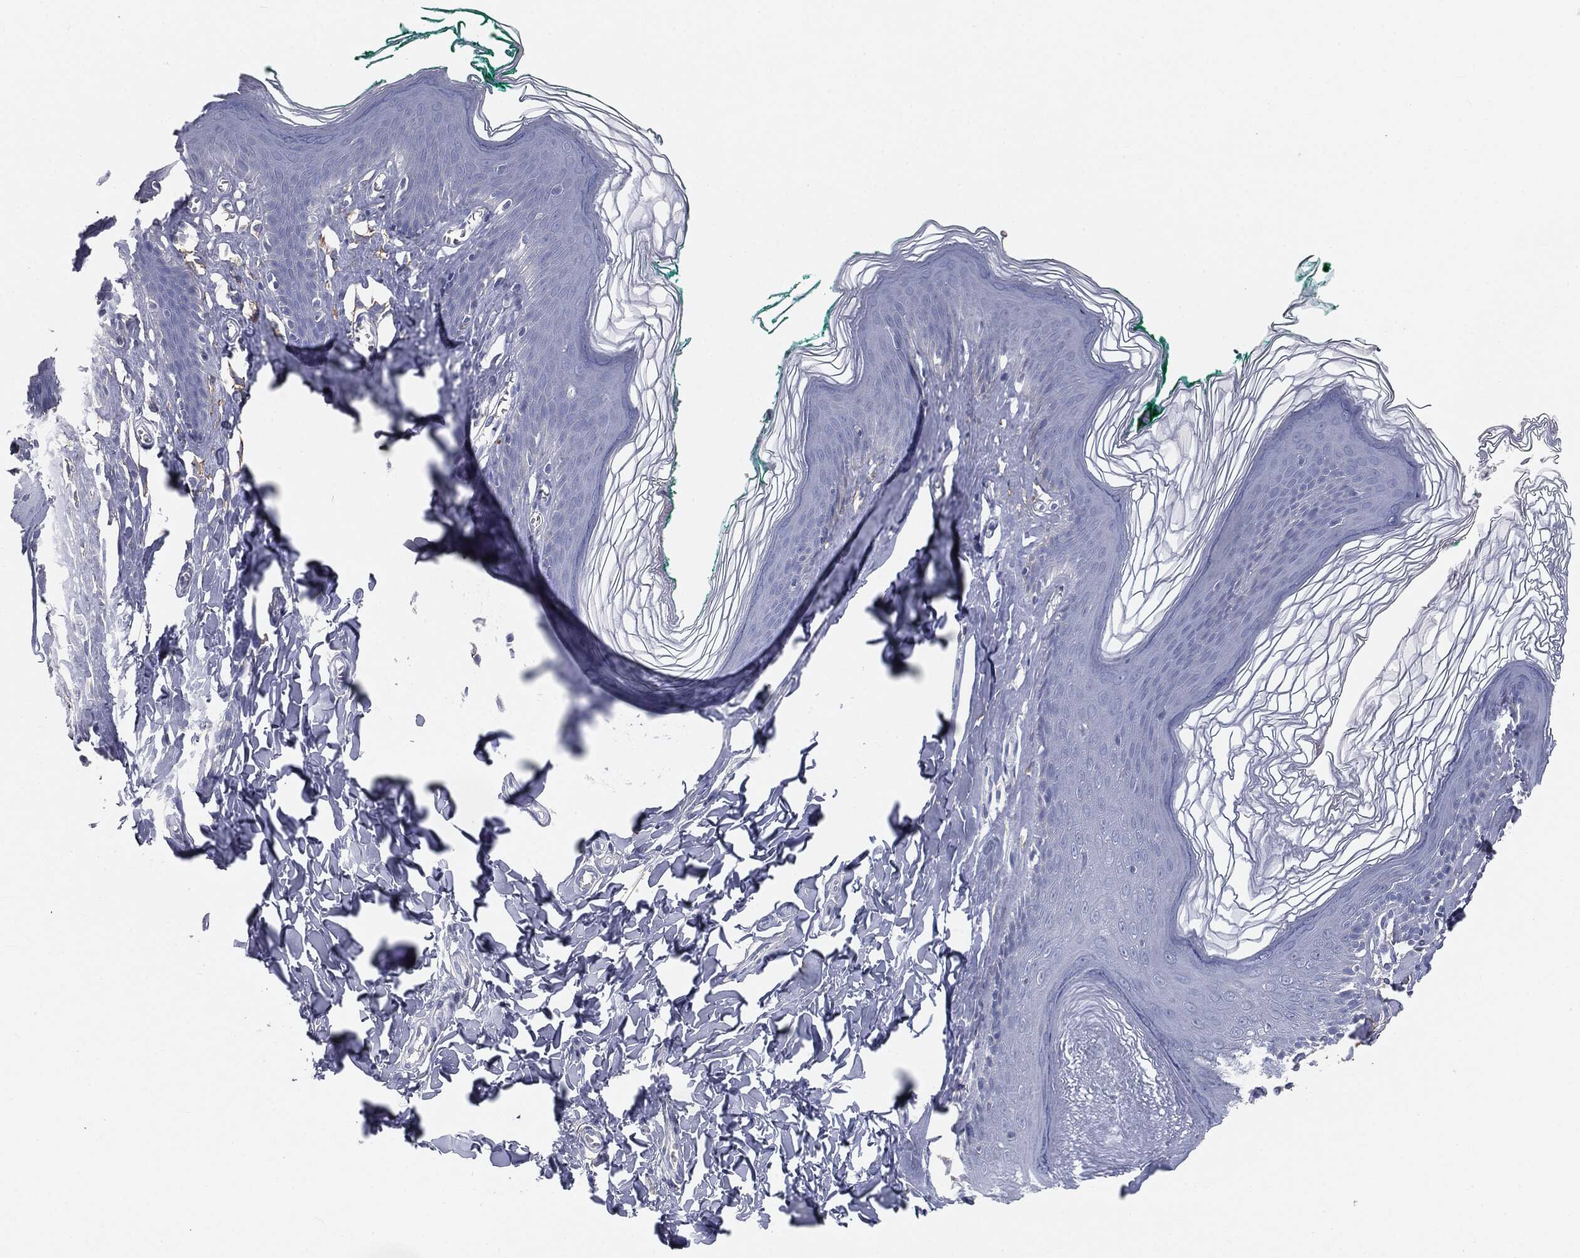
{"staining": {"intensity": "negative", "quantity": "none", "location": "none"}, "tissue": "skin", "cell_type": "Epidermal cells", "image_type": "normal", "snomed": [{"axis": "morphology", "description": "Normal tissue, NOS"}, {"axis": "topography", "description": "Vulva"}], "caption": "The immunohistochemistry (IHC) micrograph has no significant expression in epidermal cells of skin.", "gene": "CAV3", "patient": {"sex": "female", "age": 66}}